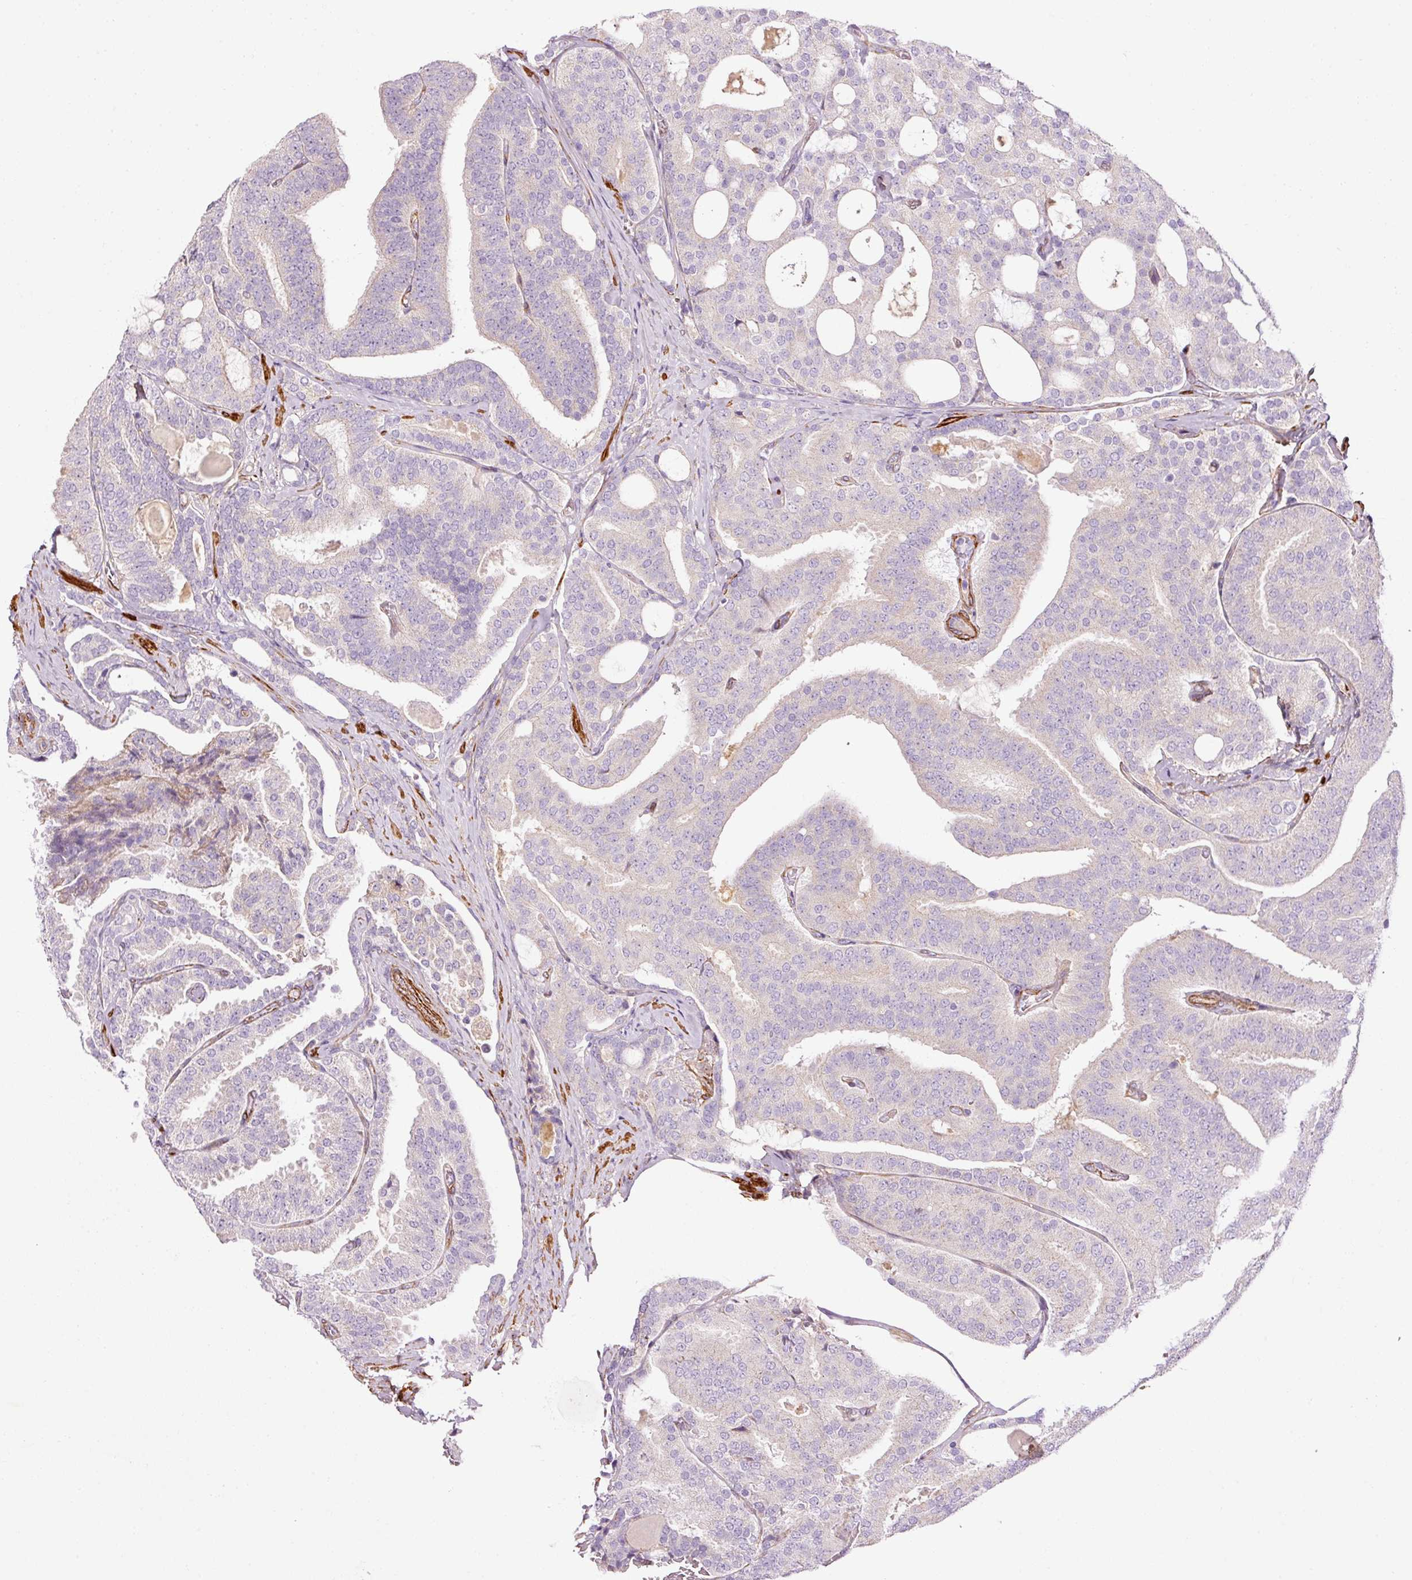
{"staining": {"intensity": "negative", "quantity": "none", "location": "none"}, "tissue": "prostate cancer", "cell_type": "Tumor cells", "image_type": "cancer", "snomed": [{"axis": "morphology", "description": "Adenocarcinoma, High grade"}, {"axis": "topography", "description": "Prostate"}], "caption": "This histopathology image is of prostate cancer (high-grade adenocarcinoma) stained with immunohistochemistry (IHC) to label a protein in brown with the nuclei are counter-stained blue. There is no staining in tumor cells. The staining was performed using DAB to visualize the protein expression in brown, while the nuclei were stained in blue with hematoxylin (Magnification: 20x).", "gene": "ANKRD20A1", "patient": {"sex": "male", "age": 65}}